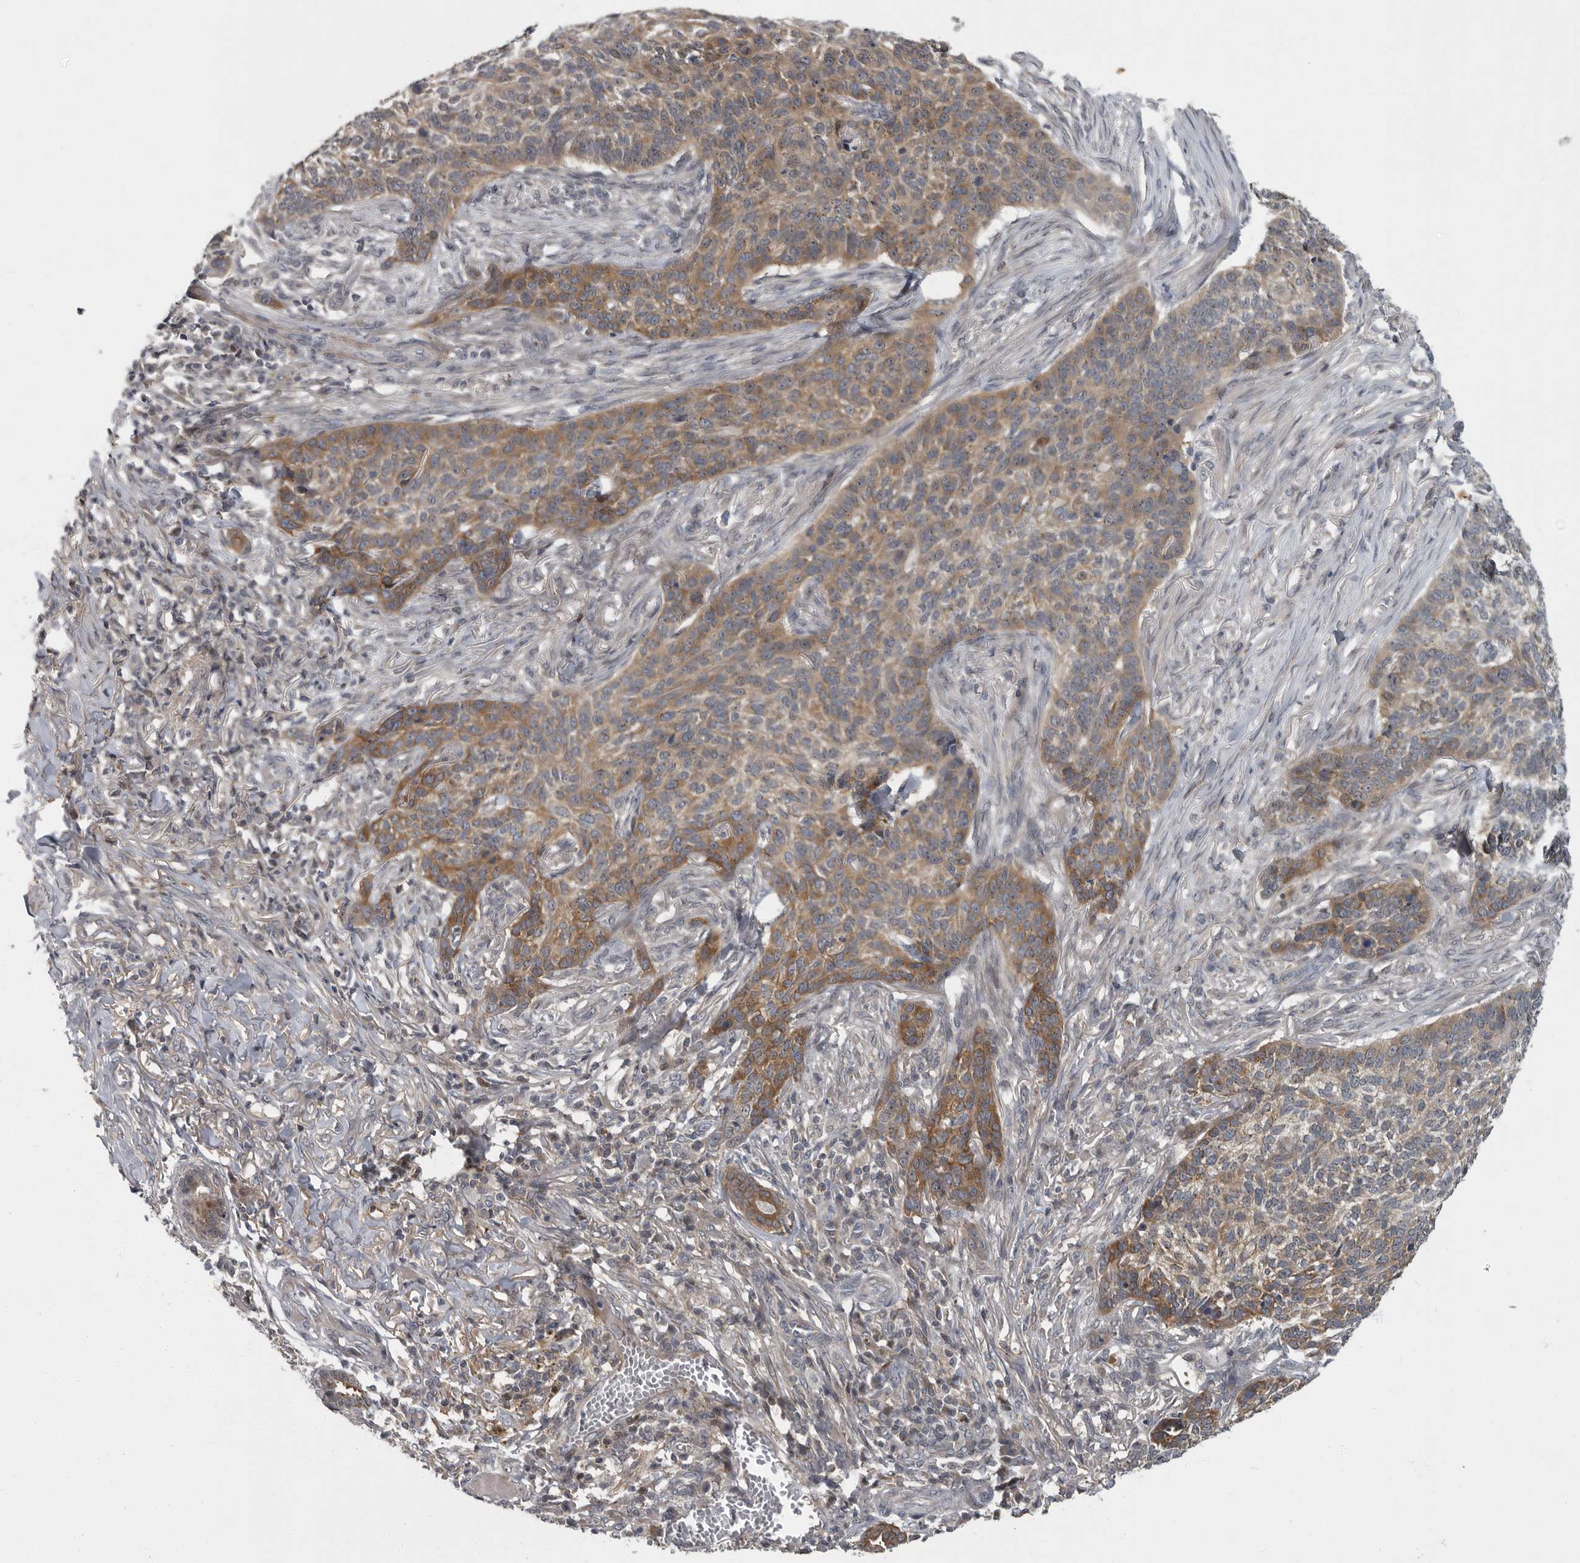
{"staining": {"intensity": "weak", "quantity": "25%-75%", "location": "cytoplasmic/membranous"}, "tissue": "skin cancer", "cell_type": "Tumor cells", "image_type": "cancer", "snomed": [{"axis": "morphology", "description": "Basal cell carcinoma"}, {"axis": "topography", "description": "Skin"}], "caption": "A histopathology image showing weak cytoplasmic/membranous staining in approximately 25%-75% of tumor cells in skin cancer, as visualized by brown immunohistochemical staining.", "gene": "PDE7A", "patient": {"sex": "male", "age": 85}}